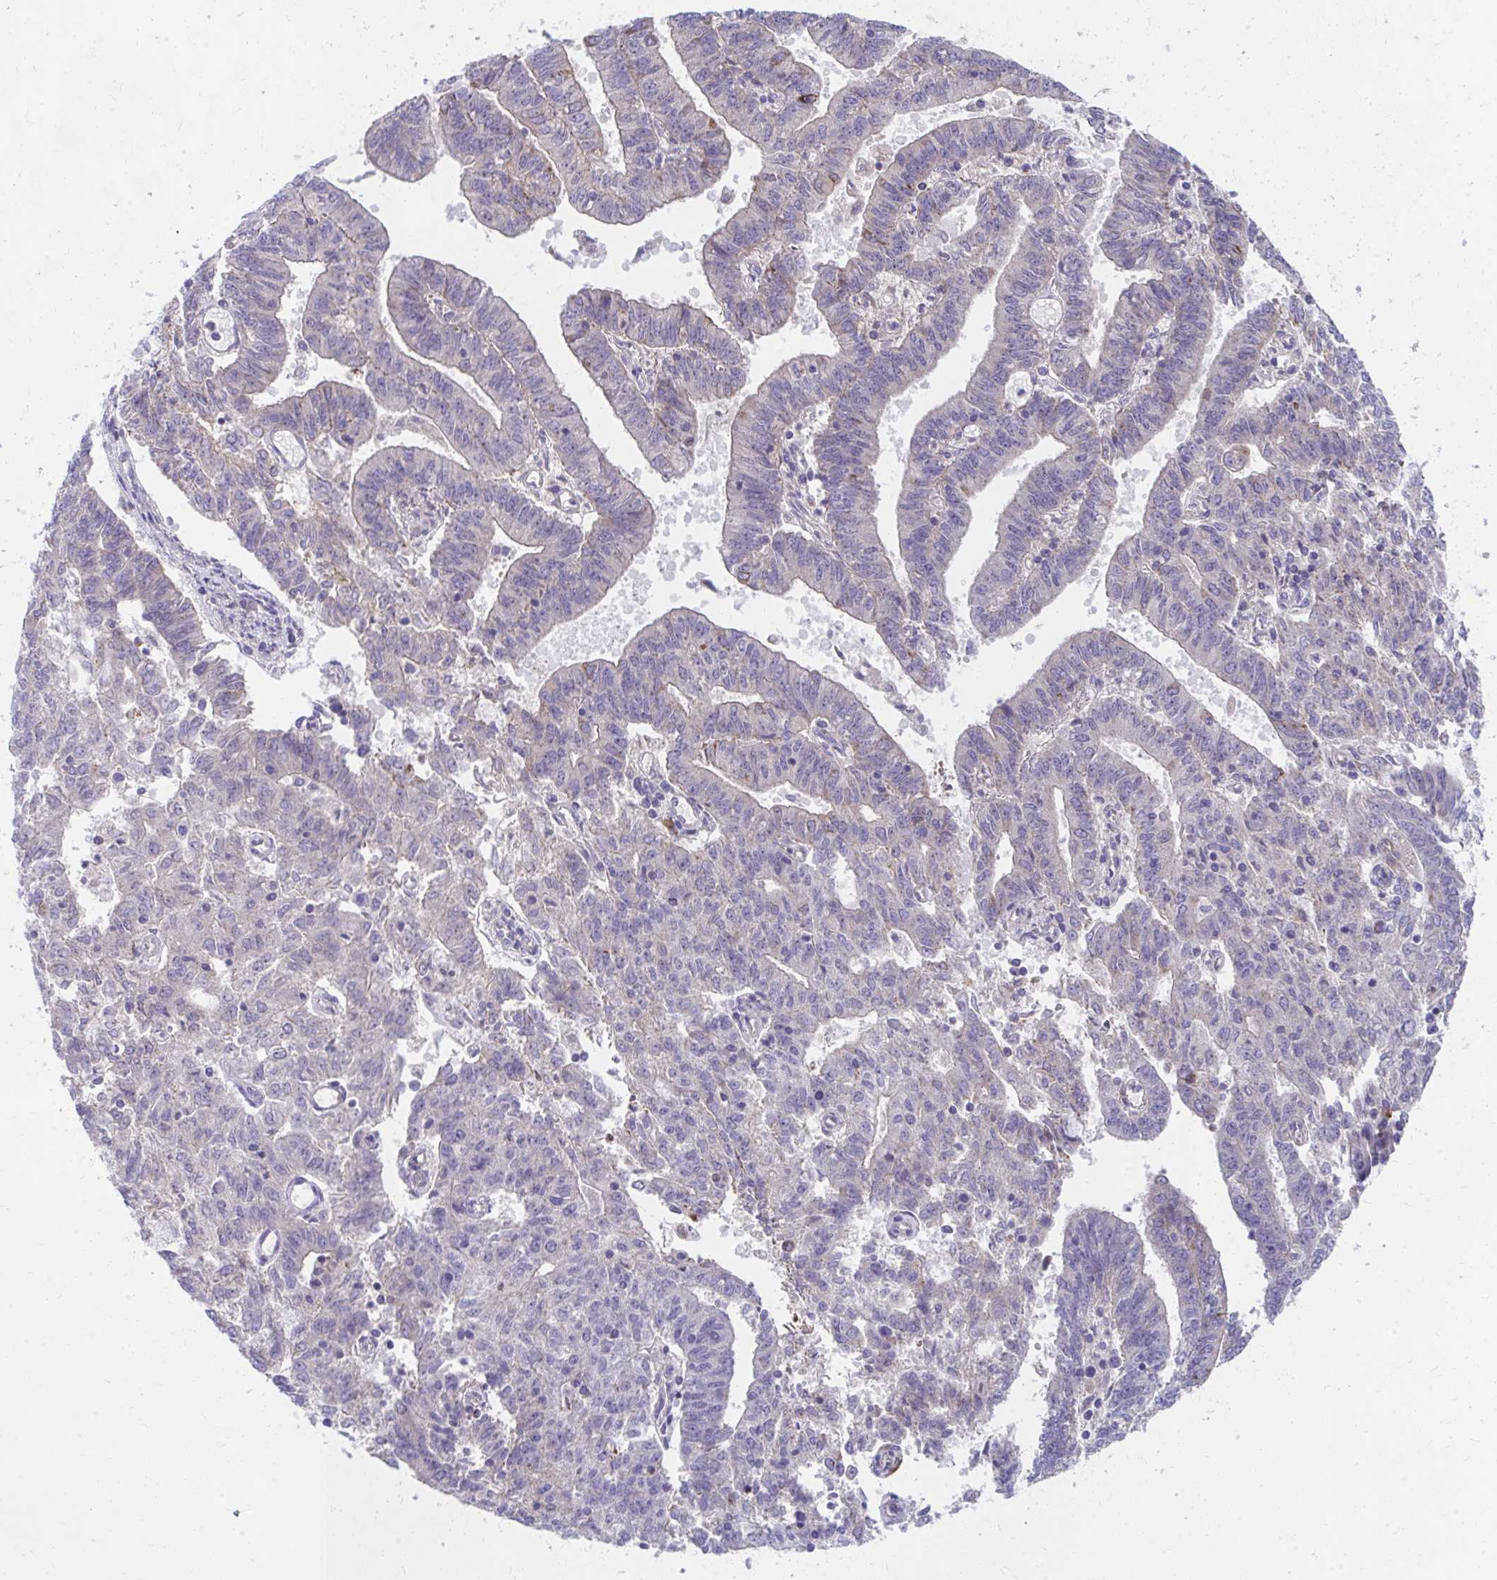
{"staining": {"intensity": "negative", "quantity": "none", "location": "none"}, "tissue": "endometrial cancer", "cell_type": "Tumor cells", "image_type": "cancer", "snomed": [{"axis": "morphology", "description": "Adenocarcinoma, NOS"}, {"axis": "topography", "description": "Endometrium"}], "caption": "This is an immunohistochemistry (IHC) histopathology image of adenocarcinoma (endometrial). There is no expression in tumor cells.", "gene": "IL37", "patient": {"sex": "female", "age": 82}}